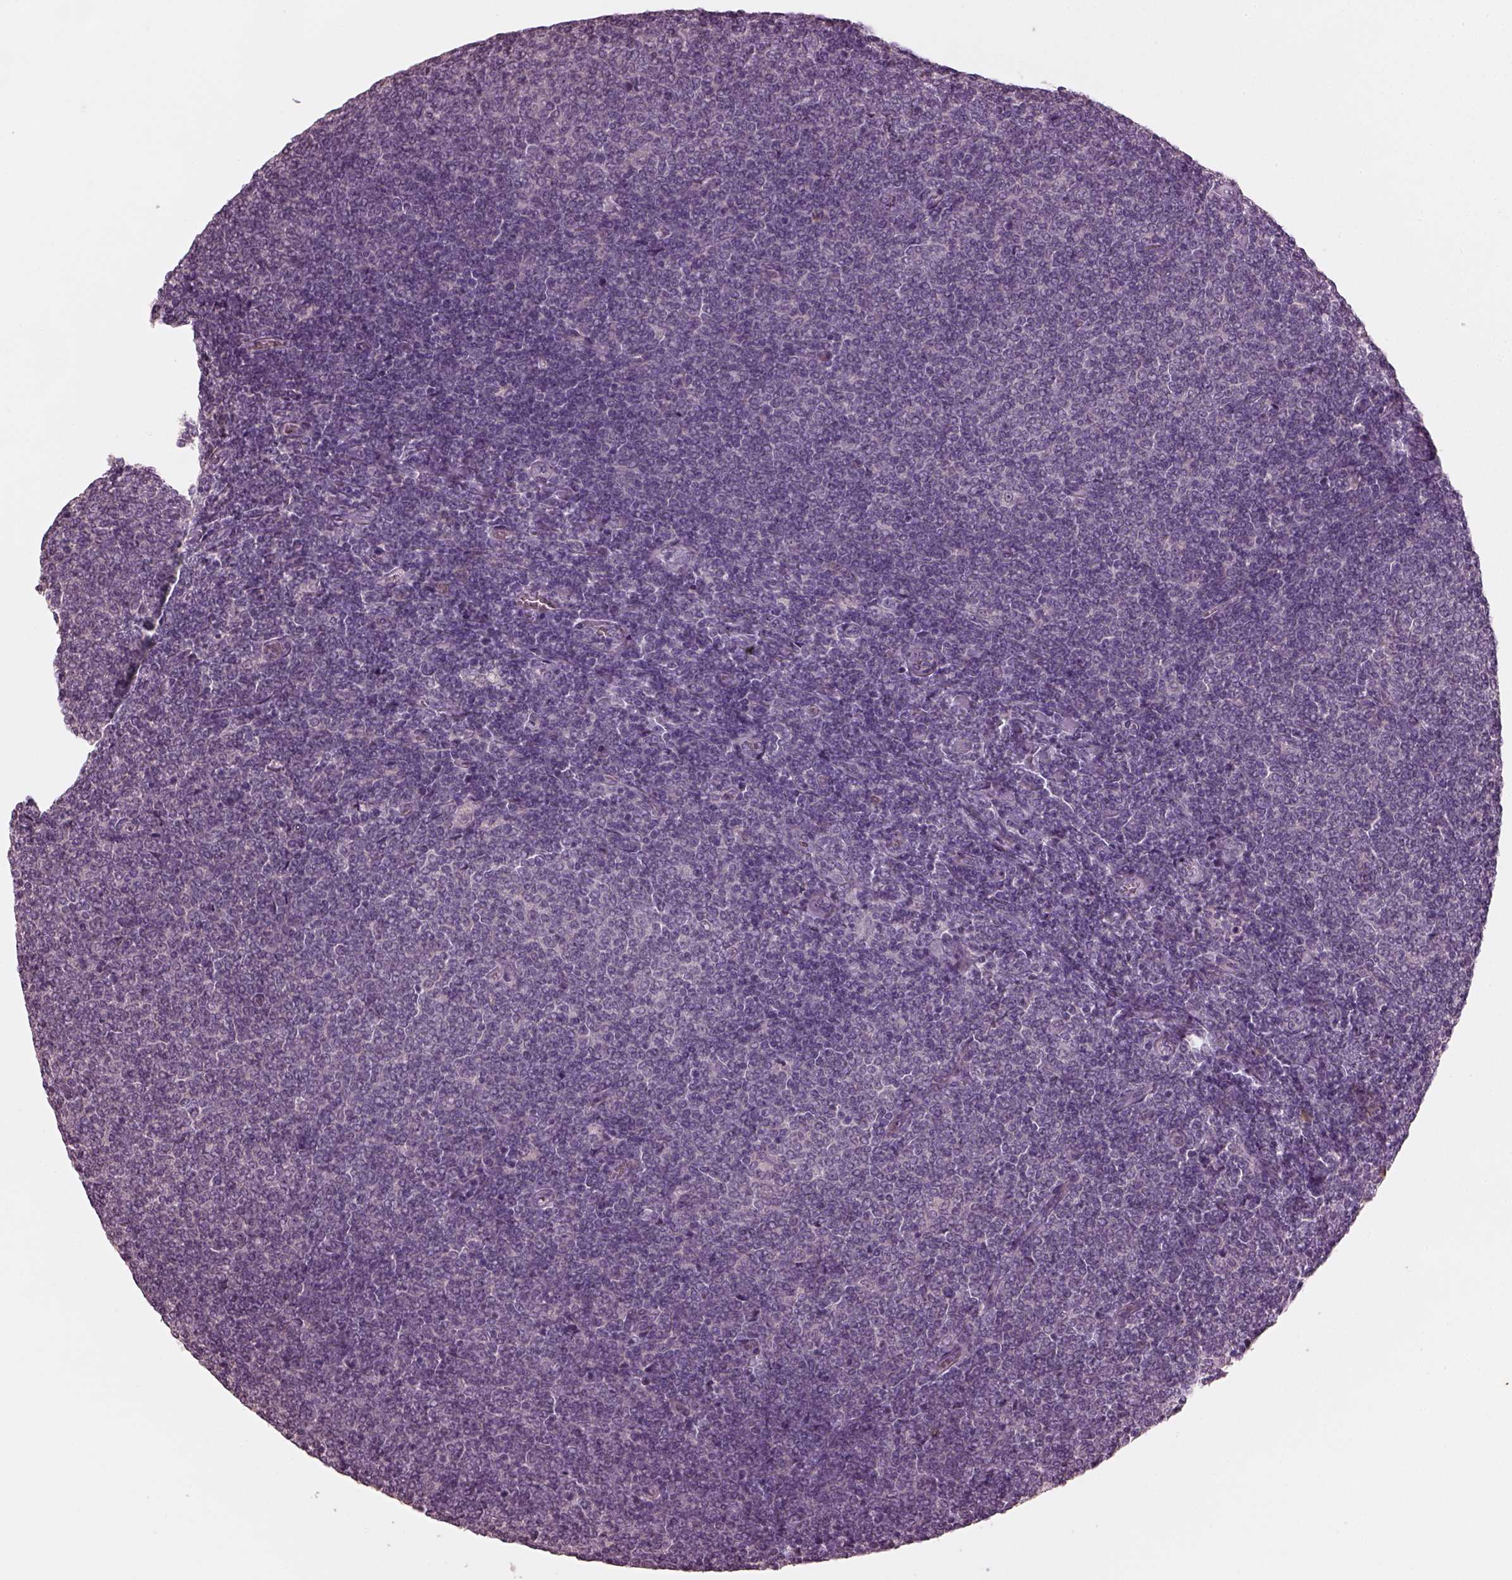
{"staining": {"intensity": "negative", "quantity": "none", "location": "none"}, "tissue": "lymphoma", "cell_type": "Tumor cells", "image_type": "cancer", "snomed": [{"axis": "morphology", "description": "Malignant lymphoma, non-Hodgkin's type, Low grade"}, {"axis": "topography", "description": "Lymph node"}], "caption": "Immunohistochemical staining of human lymphoma demonstrates no significant staining in tumor cells. The staining was performed using DAB to visualize the protein expression in brown, while the nuclei were stained in blue with hematoxylin (Magnification: 20x).", "gene": "MIA", "patient": {"sex": "male", "age": 52}}